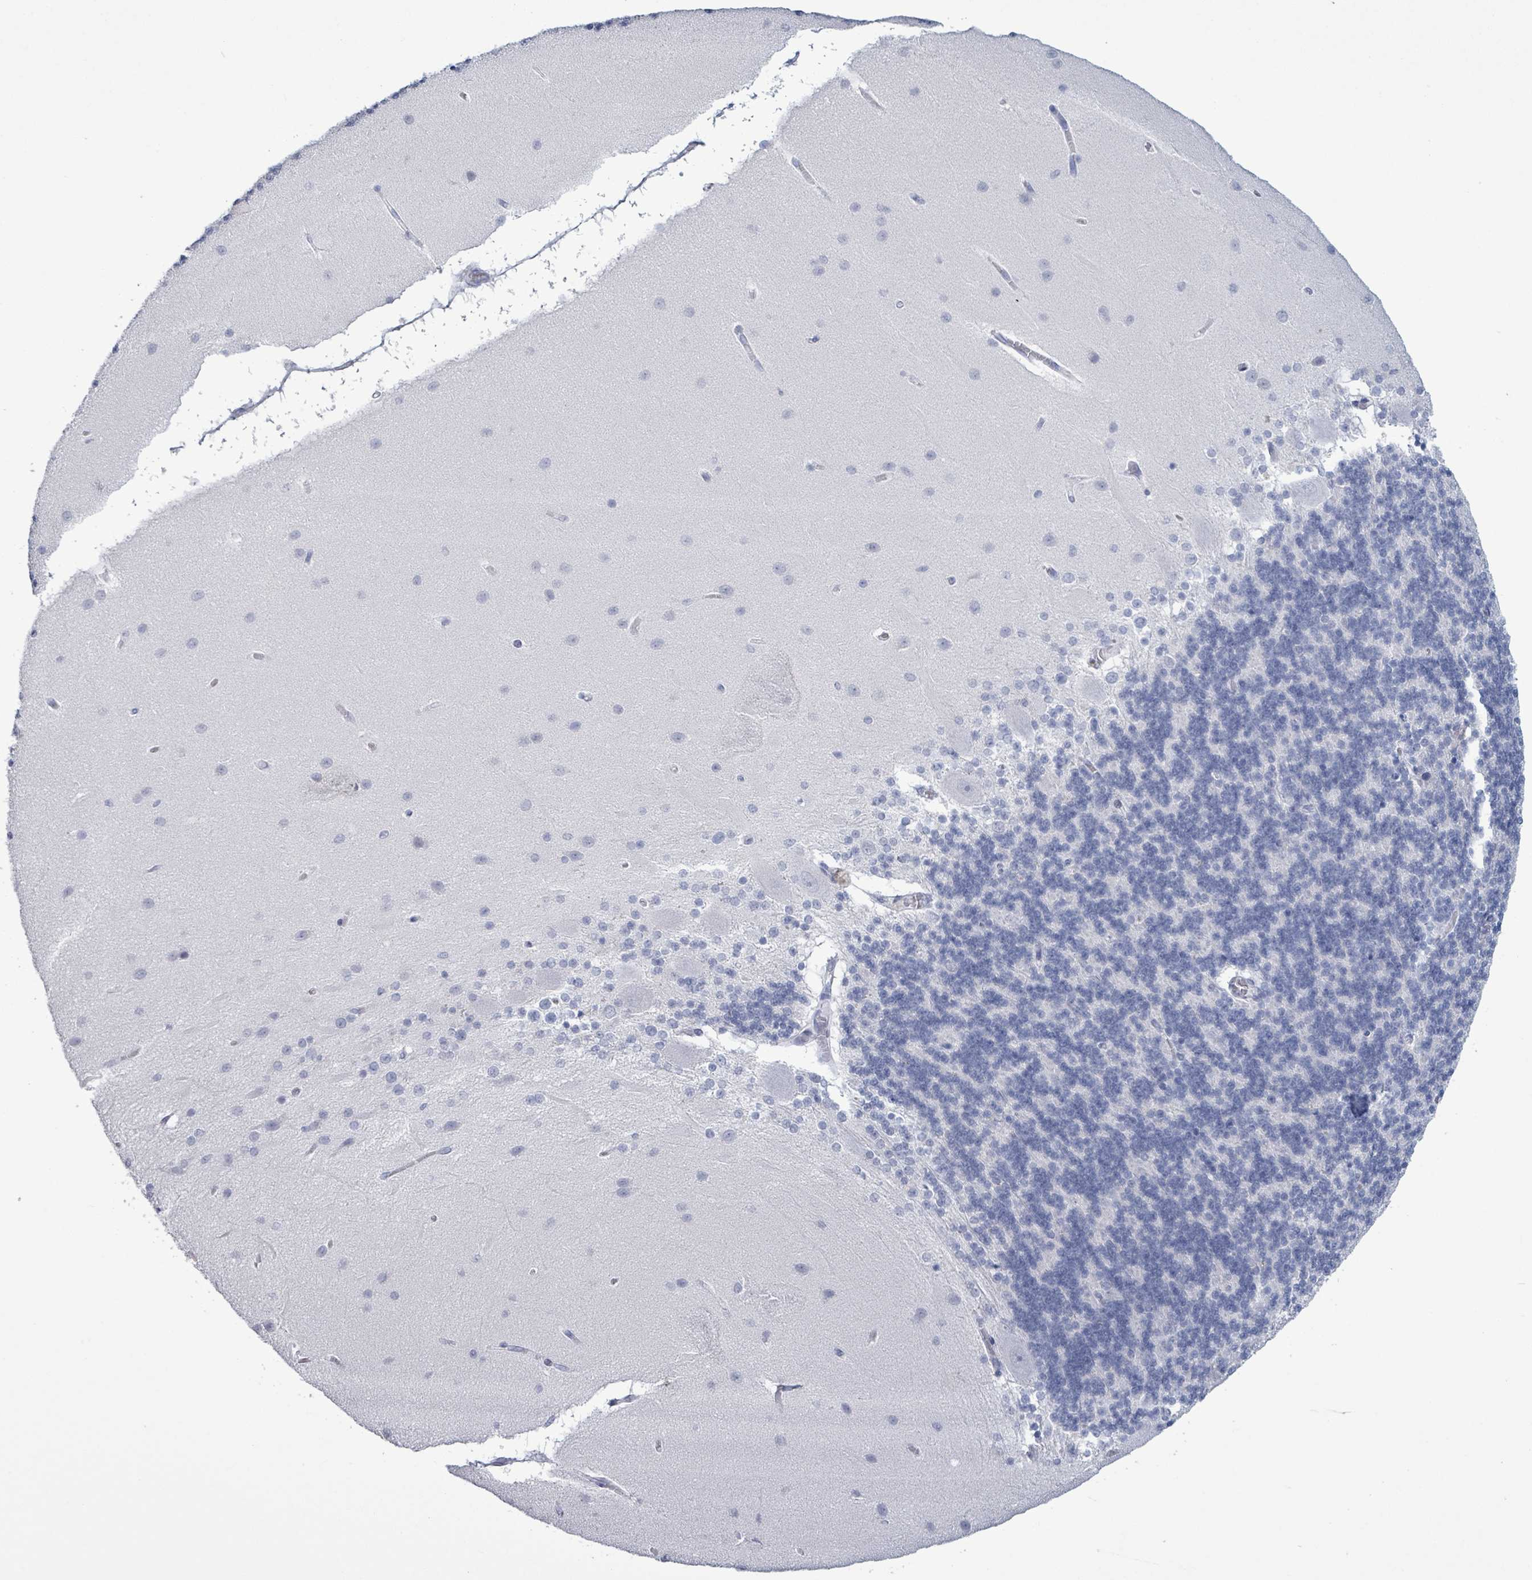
{"staining": {"intensity": "negative", "quantity": "none", "location": "none"}, "tissue": "cerebellum", "cell_type": "Cells in granular layer", "image_type": "normal", "snomed": [{"axis": "morphology", "description": "Normal tissue, NOS"}, {"axis": "topography", "description": "Cerebellum"}], "caption": "High power microscopy photomicrograph of an IHC micrograph of benign cerebellum, revealing no significant positivity in cells in granular layer.", "gene": "NKX2", "patient": {"sex": "female", "age": 54}}